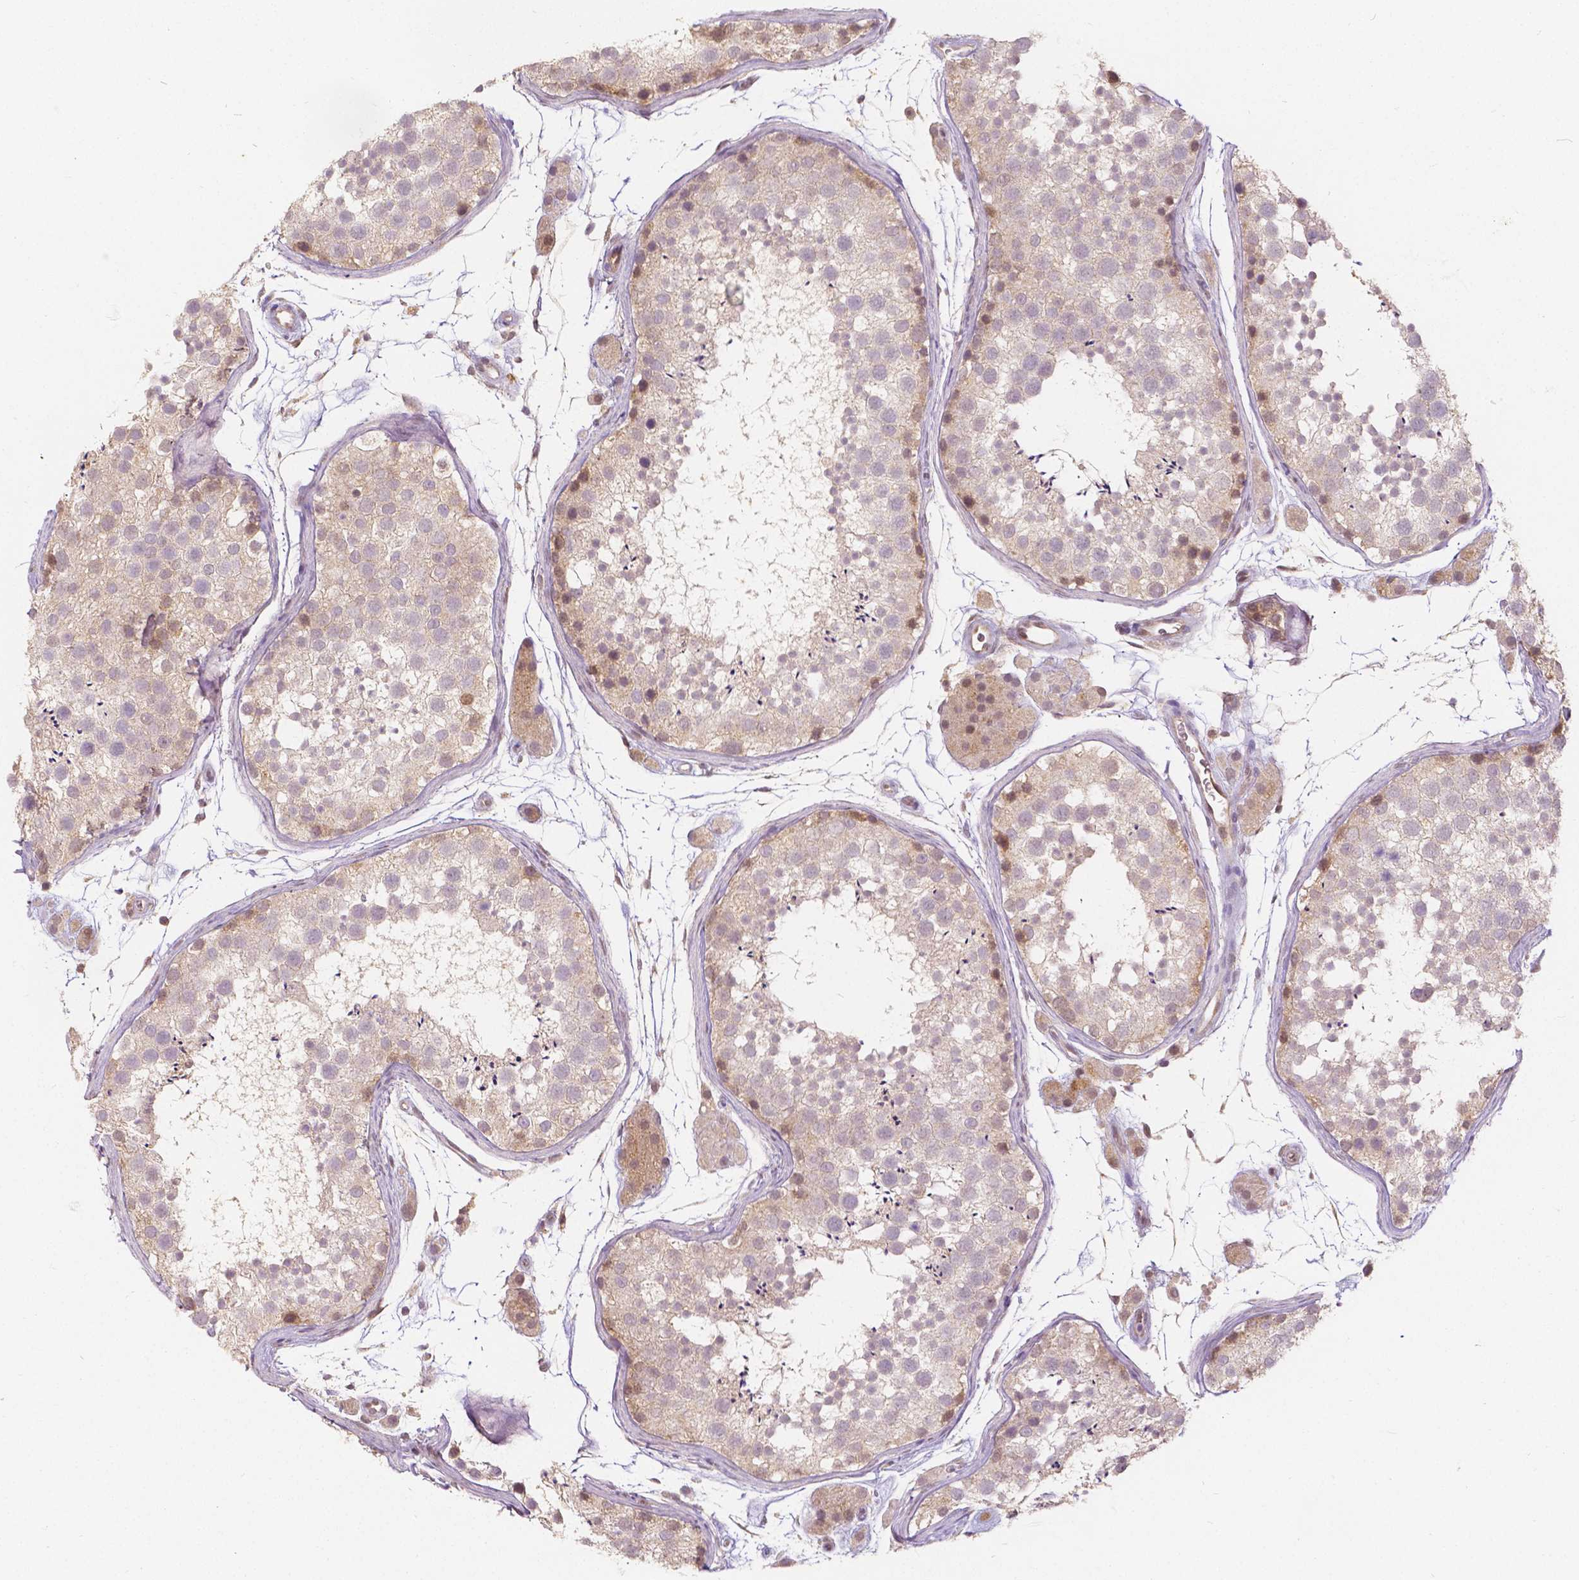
{"staining": {"intensity": "moderate", "quantity": "<25%", "location": "cytoplasmic/membranous,nuclear"}, "tissue": "testis", "cell_type": "Cells in seminiferous ducts", "image_type": "normal", "snomed": [{"axis": "morphology", "description": "Normal tissue, NOS"}, {"axis": "topography", "description": "Testis"}], "caption": "A low amount of moderate cytoplasmic/membranous,nuclear staining is seen in approximately <25% of cells in seminiferous ducts in normal testis.", "gene": "NAPRT", "patient": {"sex": "male", "age": 41}}